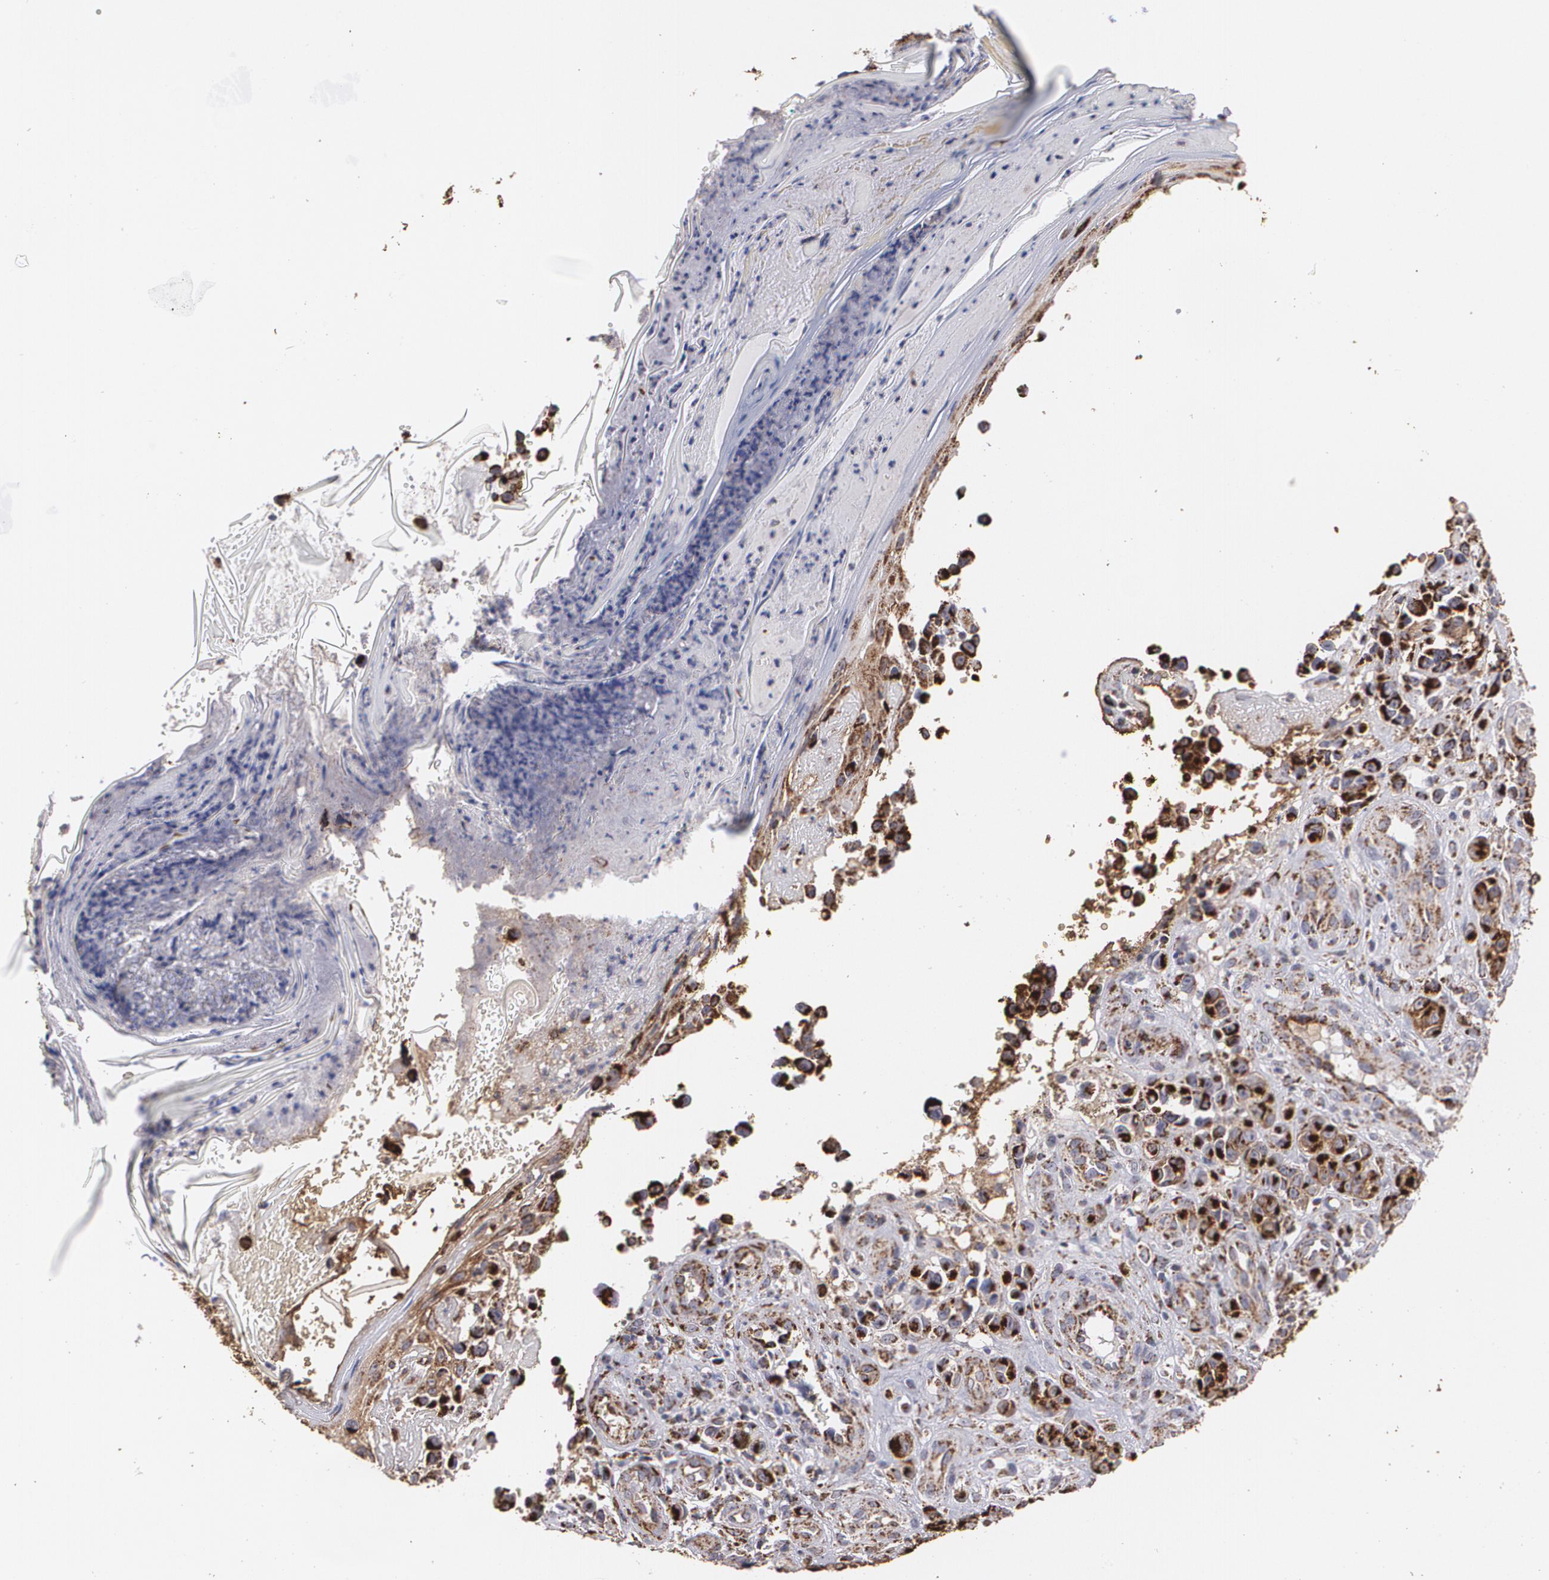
{"staining": {"intensity": "strong", "quantity": "25%-75%", "location": "cytoplasmic/membranous"}, "tissue": "melanoma", "cell_type": "Tumor cells", "image_type": "cancer", "snomed": [{"axis": "morphology", "description": "Malignant melanoma, NOS"}, {"axis": "topography", "description": "Skin"}], "caption": "Immunohistochemical staining of malignant melanoma displays high levels of strong cytoplasmic/membranous protein staining in approximately 25%-75% of tumor cells. Using DAB (brown) and hematoxylin (blue) stains, captured at high magnification using brightfield microscopy.", "gene": "HSPD1", "patient": {"sex": "female", "age": 82}}